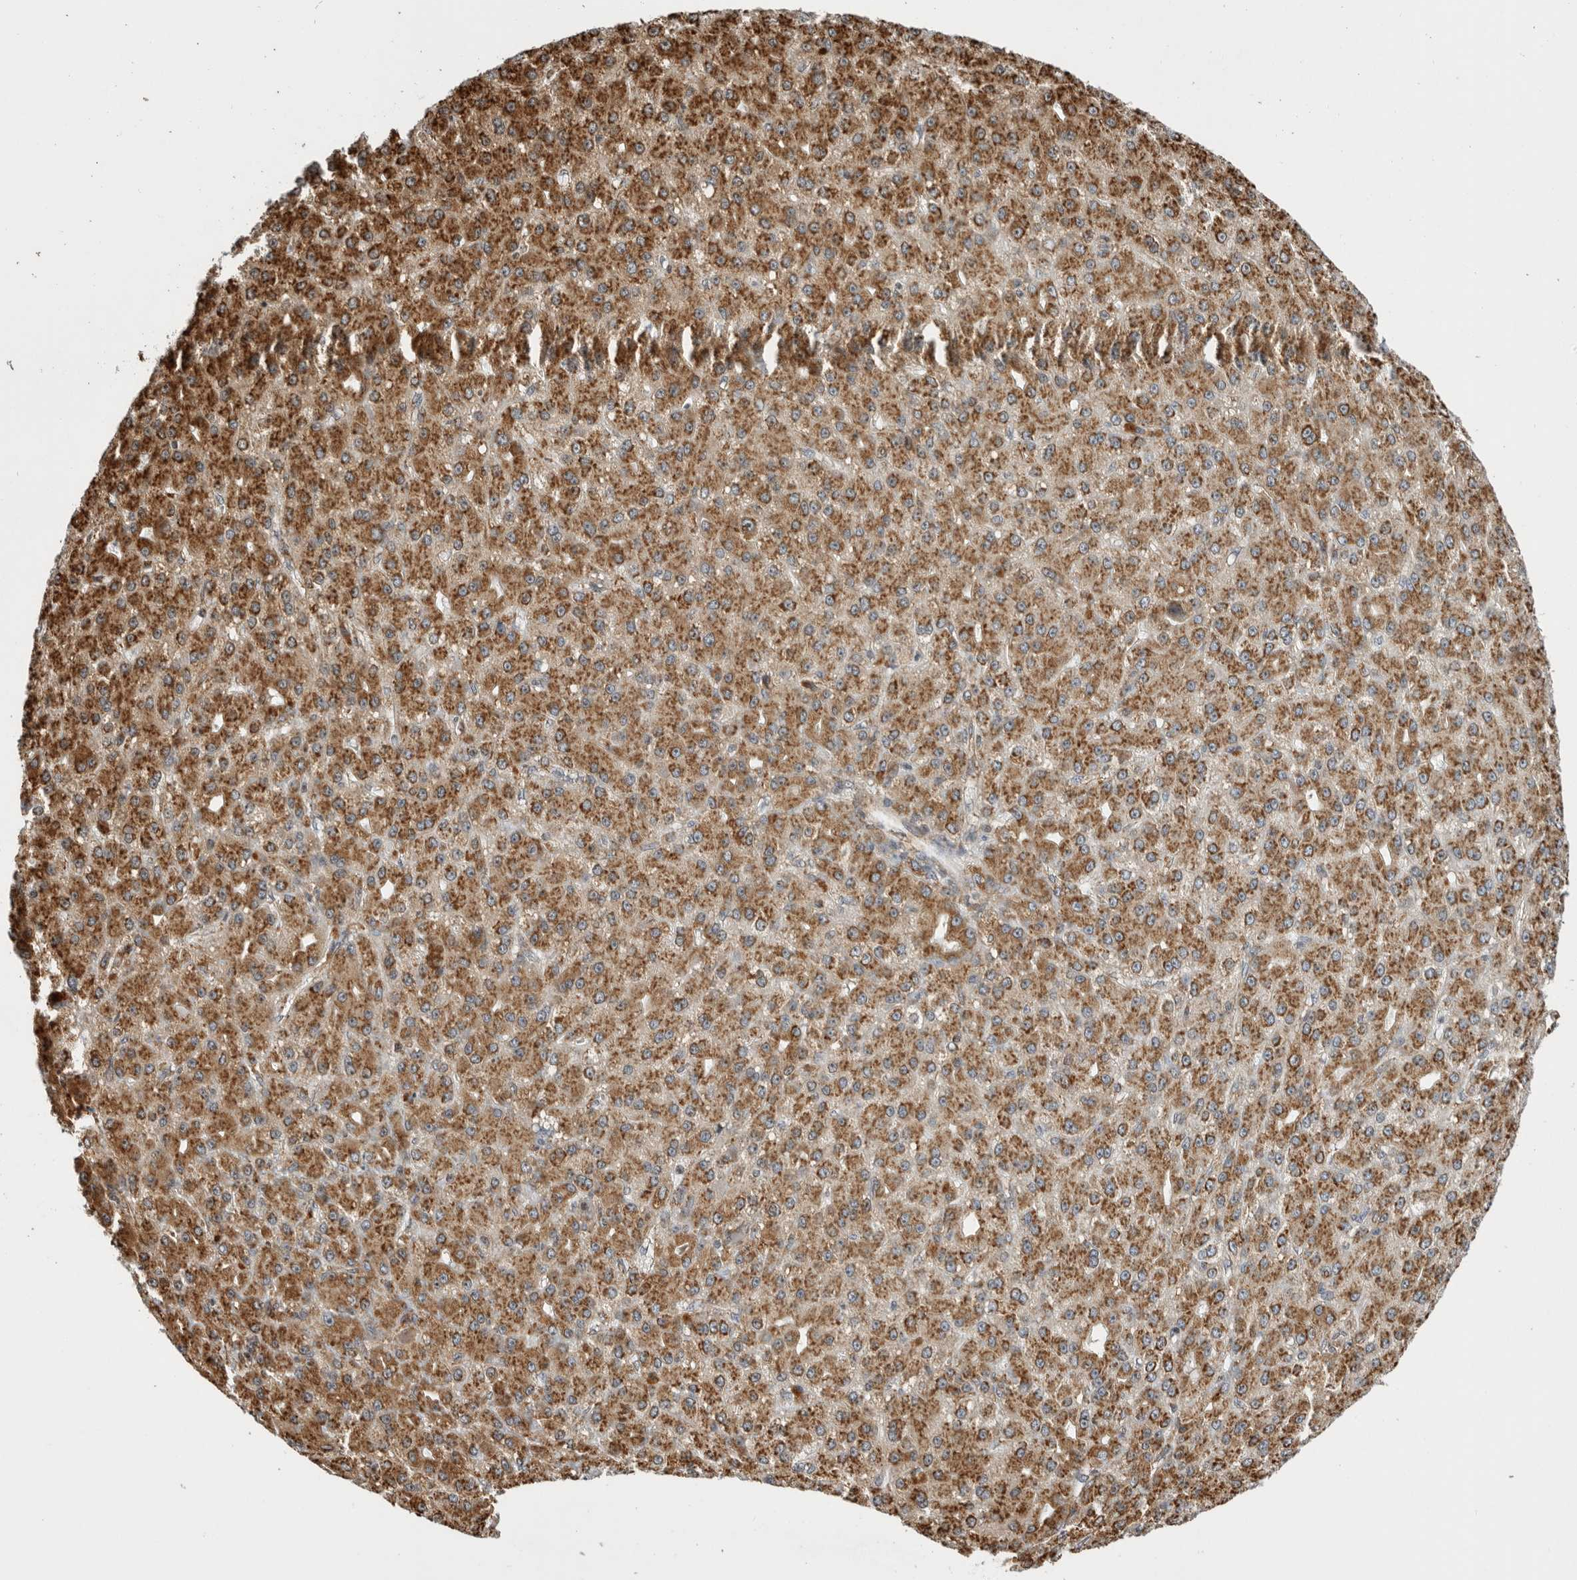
{"staining": {"intensity": "moderate", "quantity": ">75%", "location": "cytoplasmic/membranous"}, "tissue": "liver cancer", "cell_type": "Tumor cells", "image_type": "cancer", "snomed": [{"axis": "morphology", "description": "Carcinoma, Hepatocellular, NOS"}, {"axis": "topography", "description": "Liver"}], "caption": "This micrograph displays hepatocellular carcinoma (liver) stained with IHC to label a protein in brown. The cytoplasmic/membranous of tumor cells show moderate positivity for the protein. Nuclei are counter-stained blue.", "gene": "FZD3", "patient": {"sex": "male", "age": 67}}